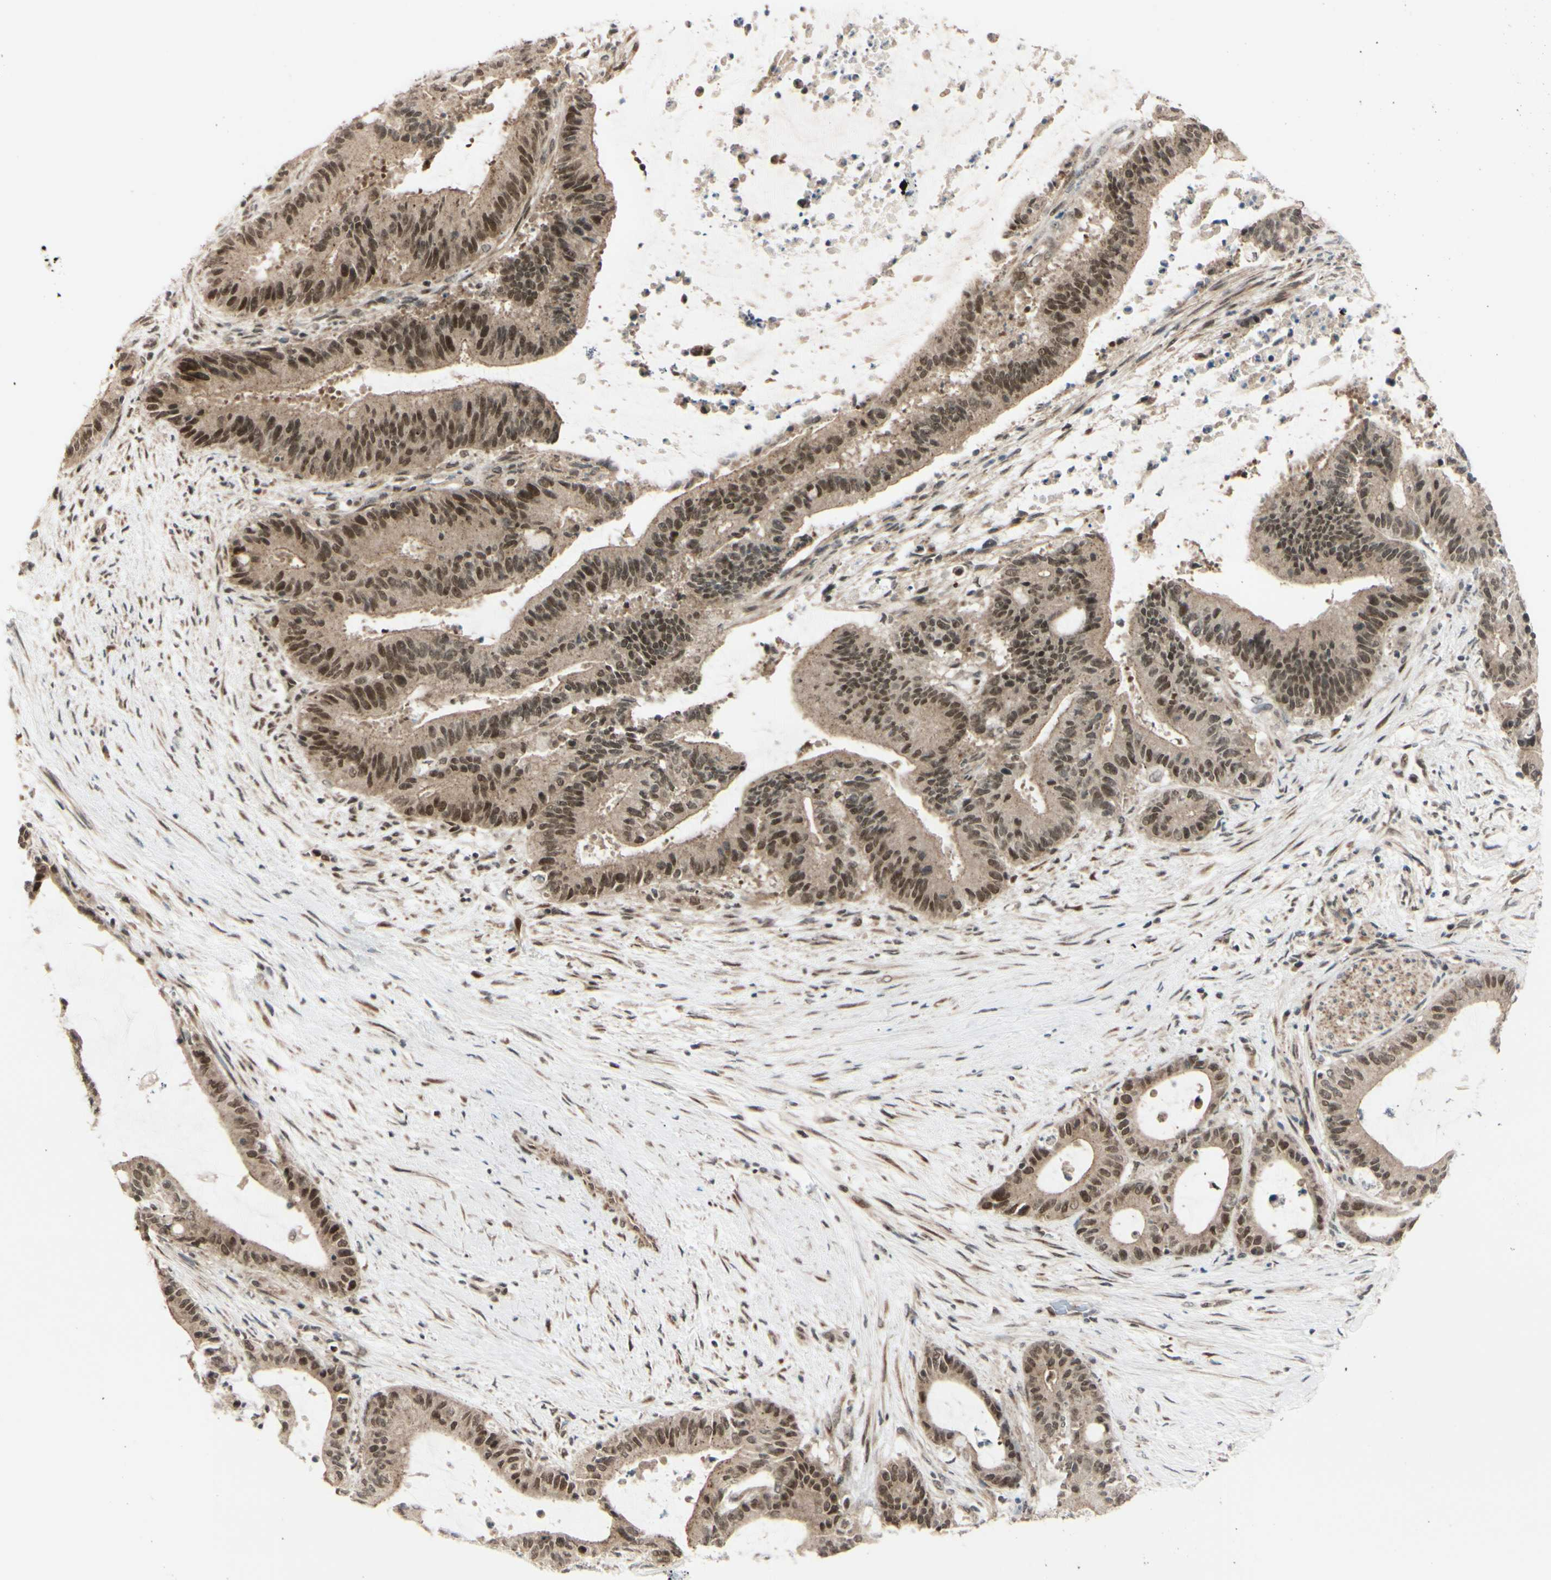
{"staining": {"intensity": "strong", "quantity": ">75%", "location": "cytoplasmic/membranous,nuclear"}, "tissue": "liver cancer", "cell_type": "Tumor cells", "image_type": "cancer", "snomed": [{"axis": "morphology", "description": "Cholangiocarcinoma"}, {"axis": "topography", "description": "Liver"}], "caption": "Immunohistochemical staining of liver cancer shows strong cytoplasmic/membranous and nuclear protein expression in approximately >75% of tumor cells.", "gene": "BRMS1", "patient": {"sex": "female", "age": 73}}